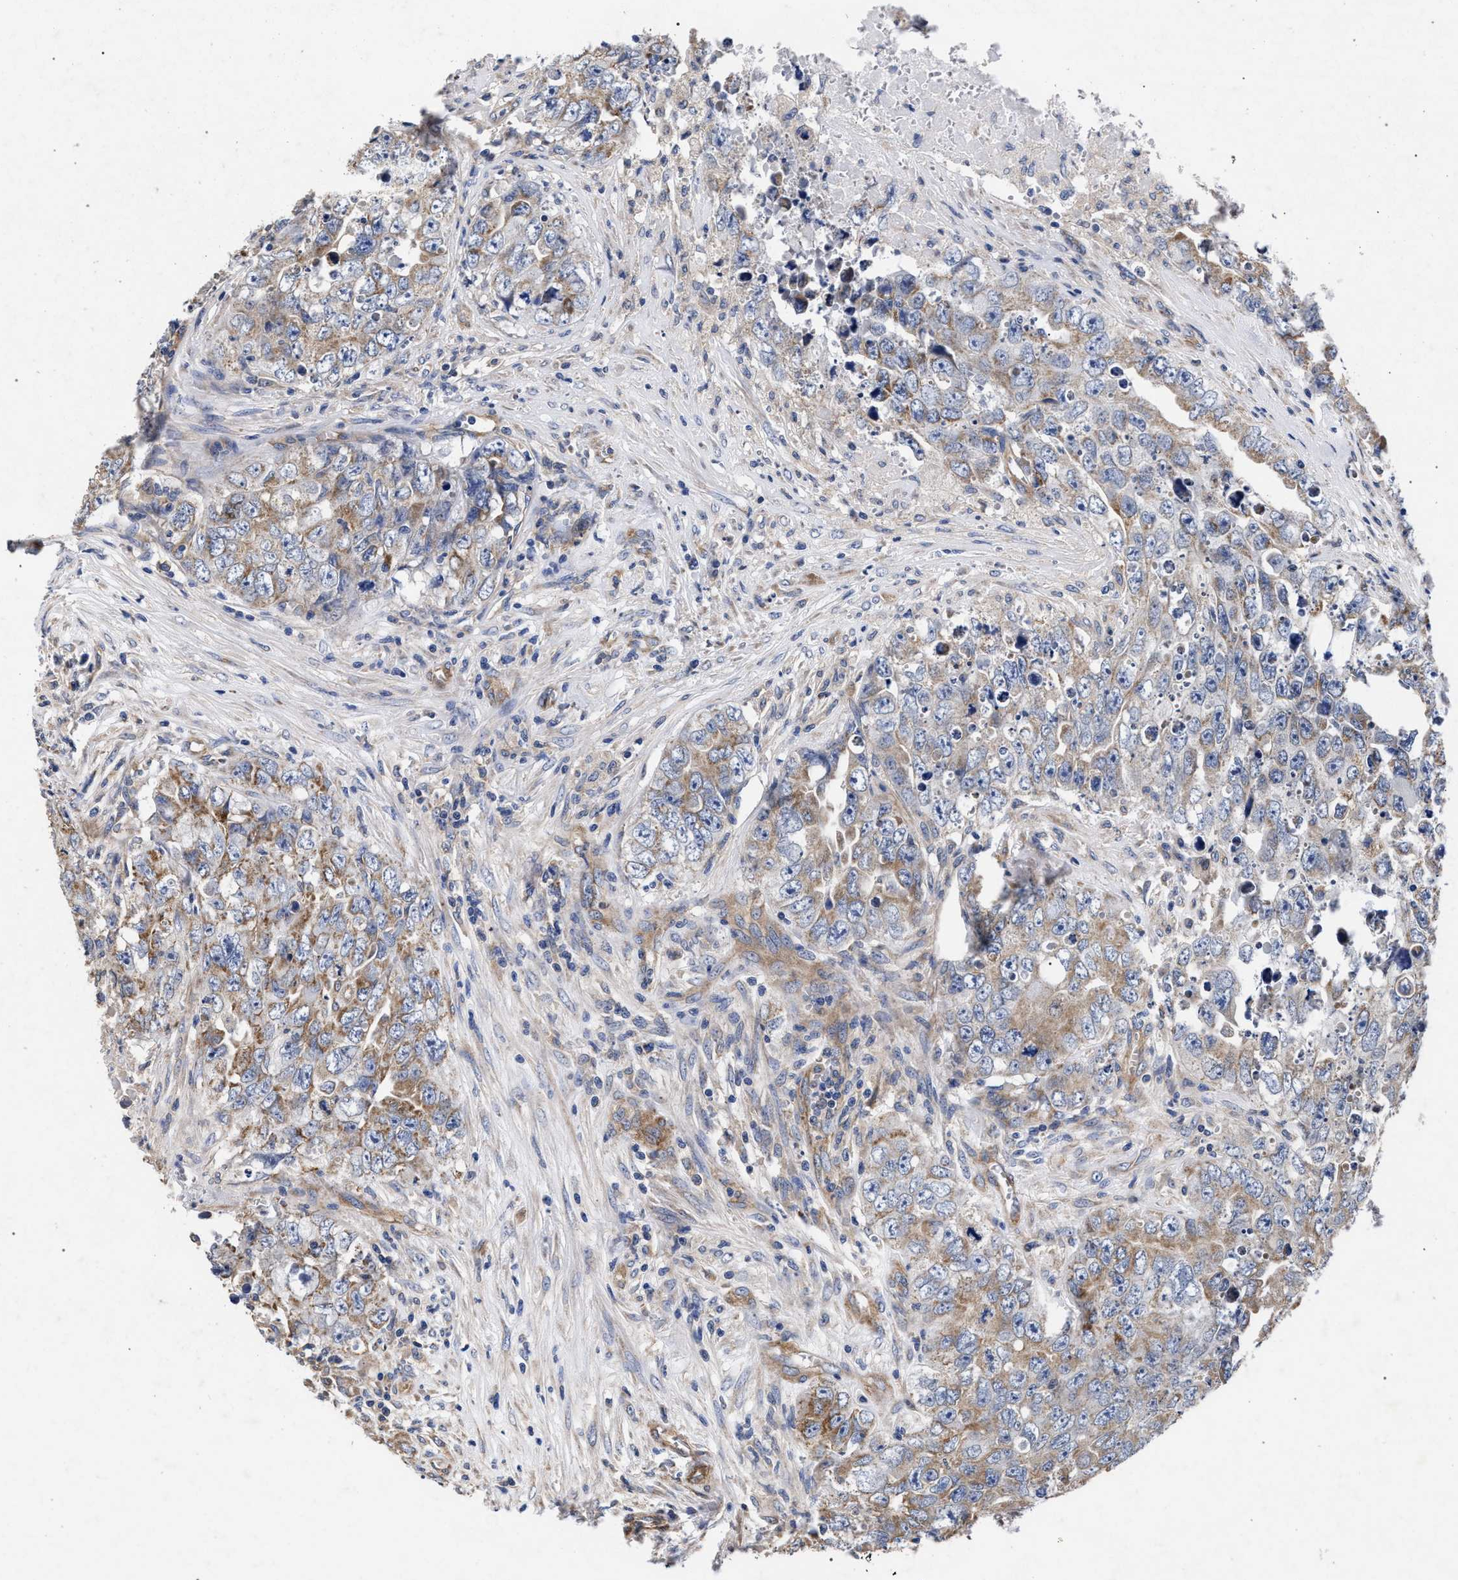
{"staining": {"intensity": "moderate", "quantity": ">75%", "location": "cytoplasmic/membranous"}, "tissue": "testis cancer", "cell_type": "Tumor cells", "image_type": "cancer", "snomed": [{"axis": "morphology", "description": "Seminoma, NOS"}, {"axis": "morphology", "description": "Carcinoma, Embryonal, NOS"}, {"axis": "topography", "description": "Testis"}], "caption": "The photomicrograph shows immunohistochemical staining of testis cancer. There is moderate cytoplasmic/membranous positivity is appreciated in approximately >75% of tumor cells. (DAB (3,3'-diaminobenzidine) = brown stain, brightfield microscopy at high magnification).", "gene": "CFAP95", "patient": {"sex": "male", "age": 43}}